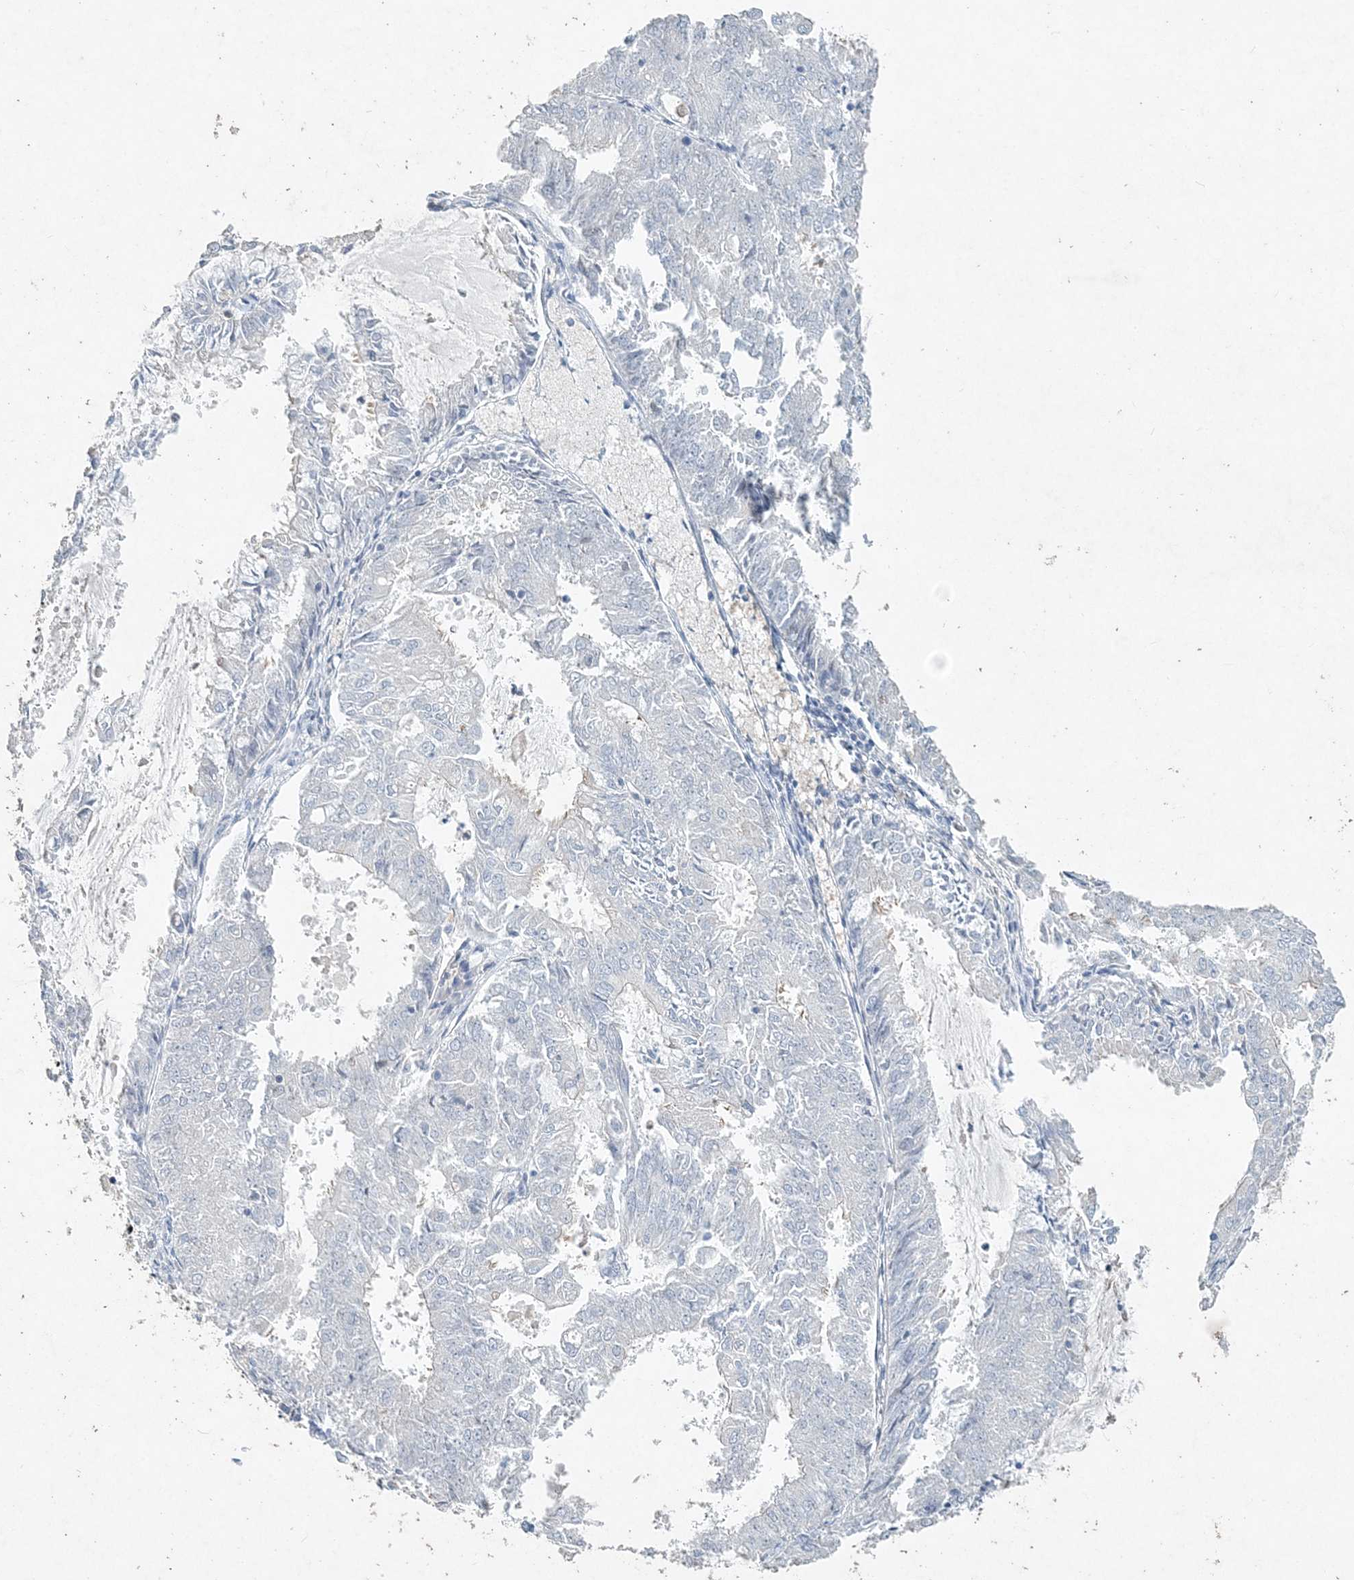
{"staining": {"intensity": "negative", "quantity": "none", "location": "none"}, "tissue": "endometrial cancer", "cell_type": "Tumor cells", "image_type": "cancer", "snomed": [{"axis": "morphology", "description": "Adenocarcinoma, NOS"}, {"axis": "topography", "description": "Endometrium"}], "caption": "Immunohistochemistry (IHC) of human endometrial cancer exhibits no positivity in tumor cells. (Brightfield microscopy of DAB (3,3'-diaminobenzidine) immunohistochemistry at high magnification).", "gene": "DNAH5", "patient": {"sex": "female", "age": 57}}